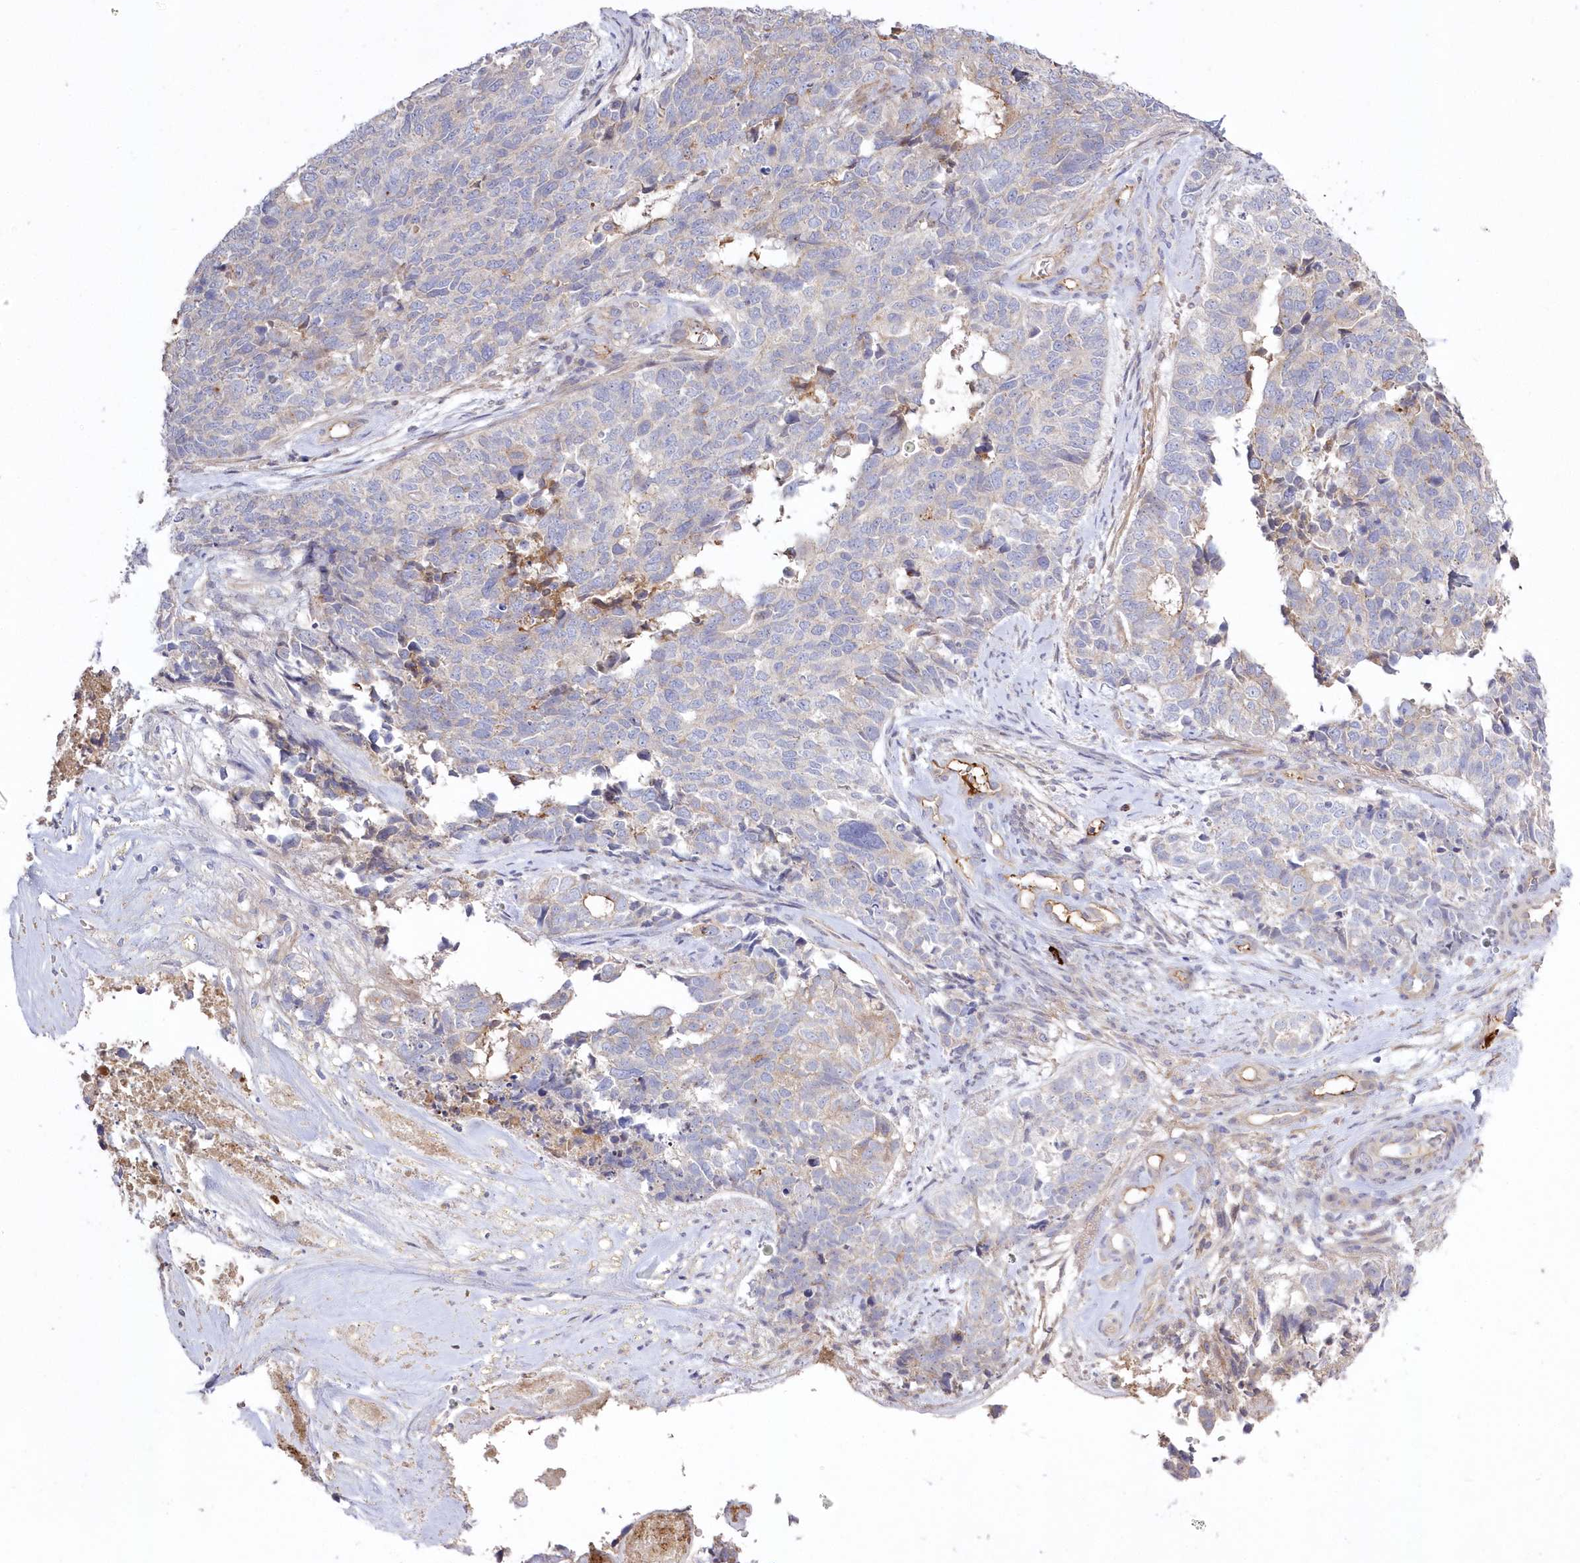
{"staining": {"intensity": "negative", "quantity": "none", "location": "none"}, "tissue": "cervical cancer", "cell_type": "Tumor cells", "image_type": "cancer", "snomed": [{"axis": "morphology", "description": "Squamous cell carcinoma, NOS"}, {"axis": "topography", "description": "Cervix"}], "caption": "Protein analysis of squamous cell carcinoma (cervical) reveals no significant expression in tumor cells. (DAB (3,3'-diaminobenzidine) IHC, high magnification).", "gene": "WBP1L", "patient": {"sex": "female", "age": 63}}